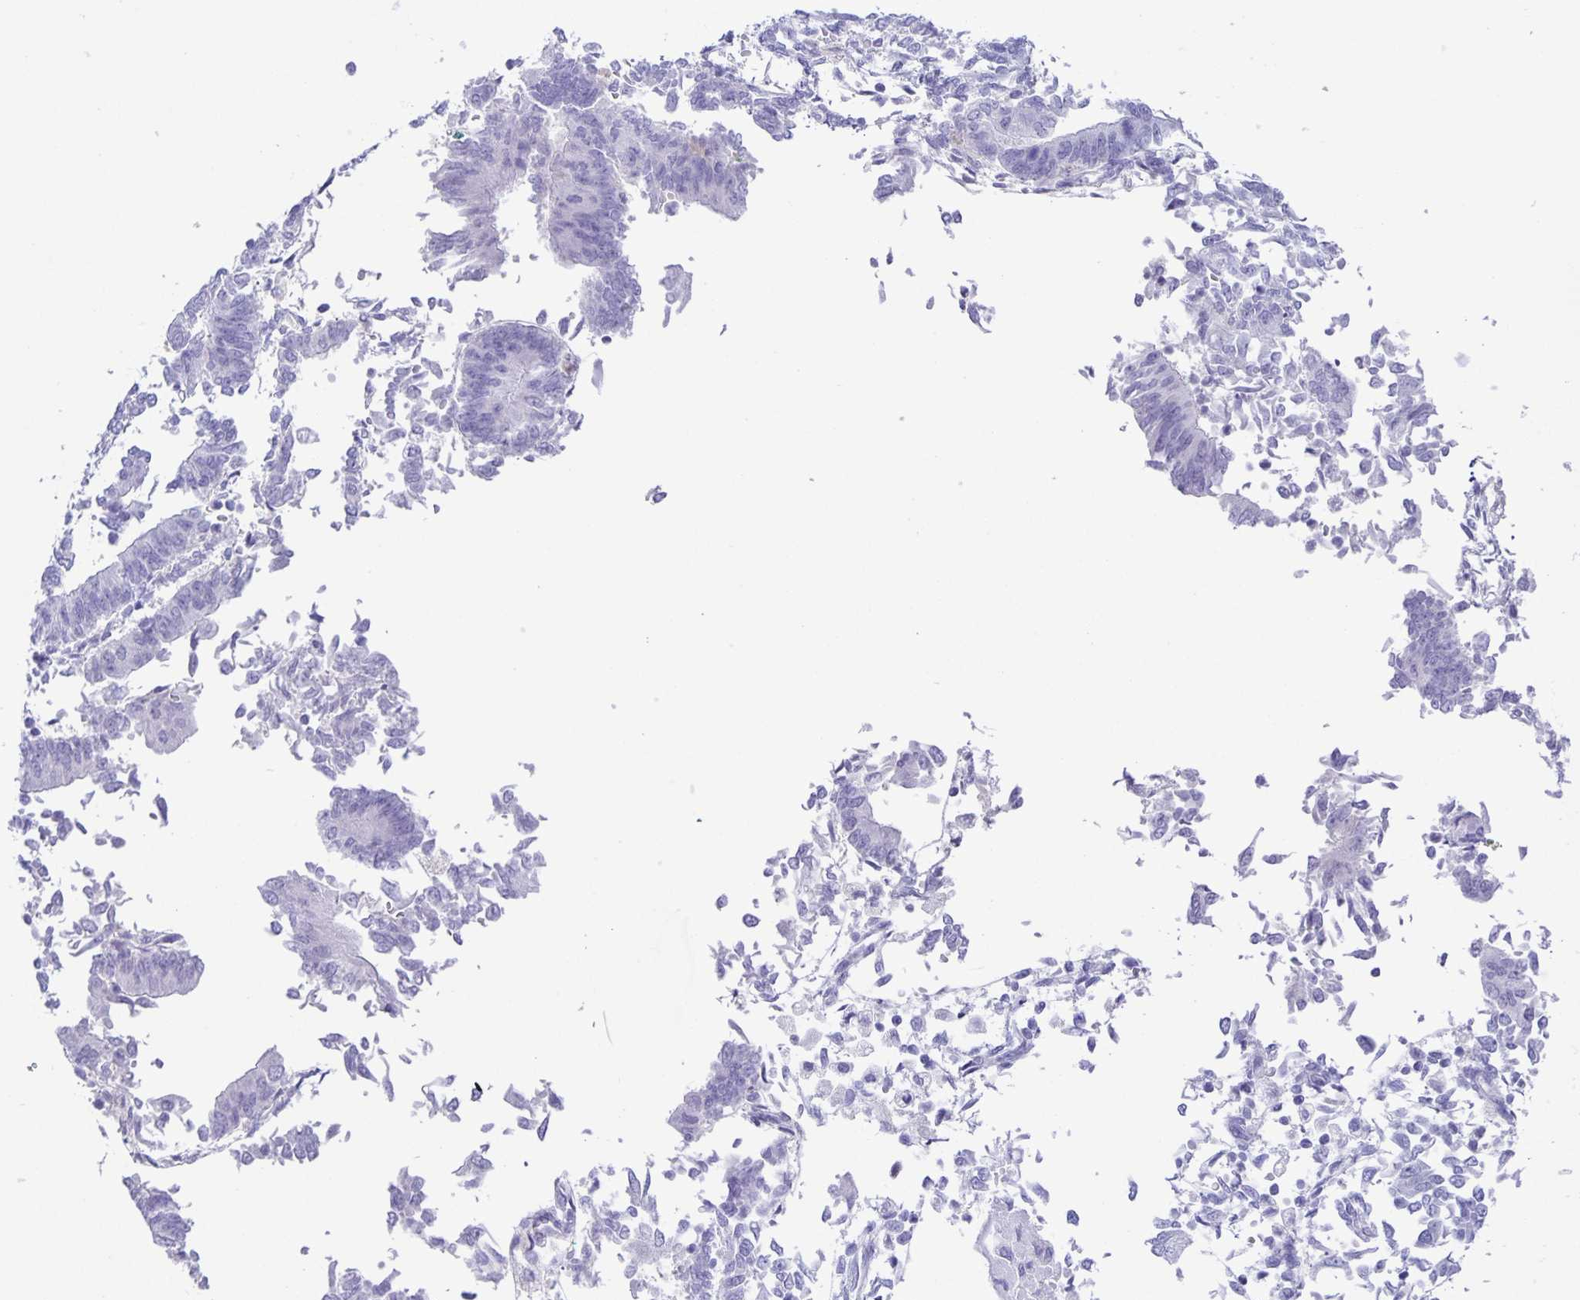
{"staining": {"intensity": "negative", "quantity": "none", "location": "none"}, "tissue": "endometrial cancer", "cell_type": "Tumor cells", "image_type": "cancer", "snomed": [{"axis": "morphology", "description": "Adenocarcinoma, NOS"}, {"axis": "topography", "description": "Endometrium"}], "caption": "High magnification brightfield microscopy of adenocarcinoma (endometrial) stained with DAB (3,3'-diaminobenzidine) (brown) and counterstained with hematoxylin (blue): tumor cells show no significant positivity.", "gene": "UBQLN3", "patient": {"sex": "female", "age": 65}}